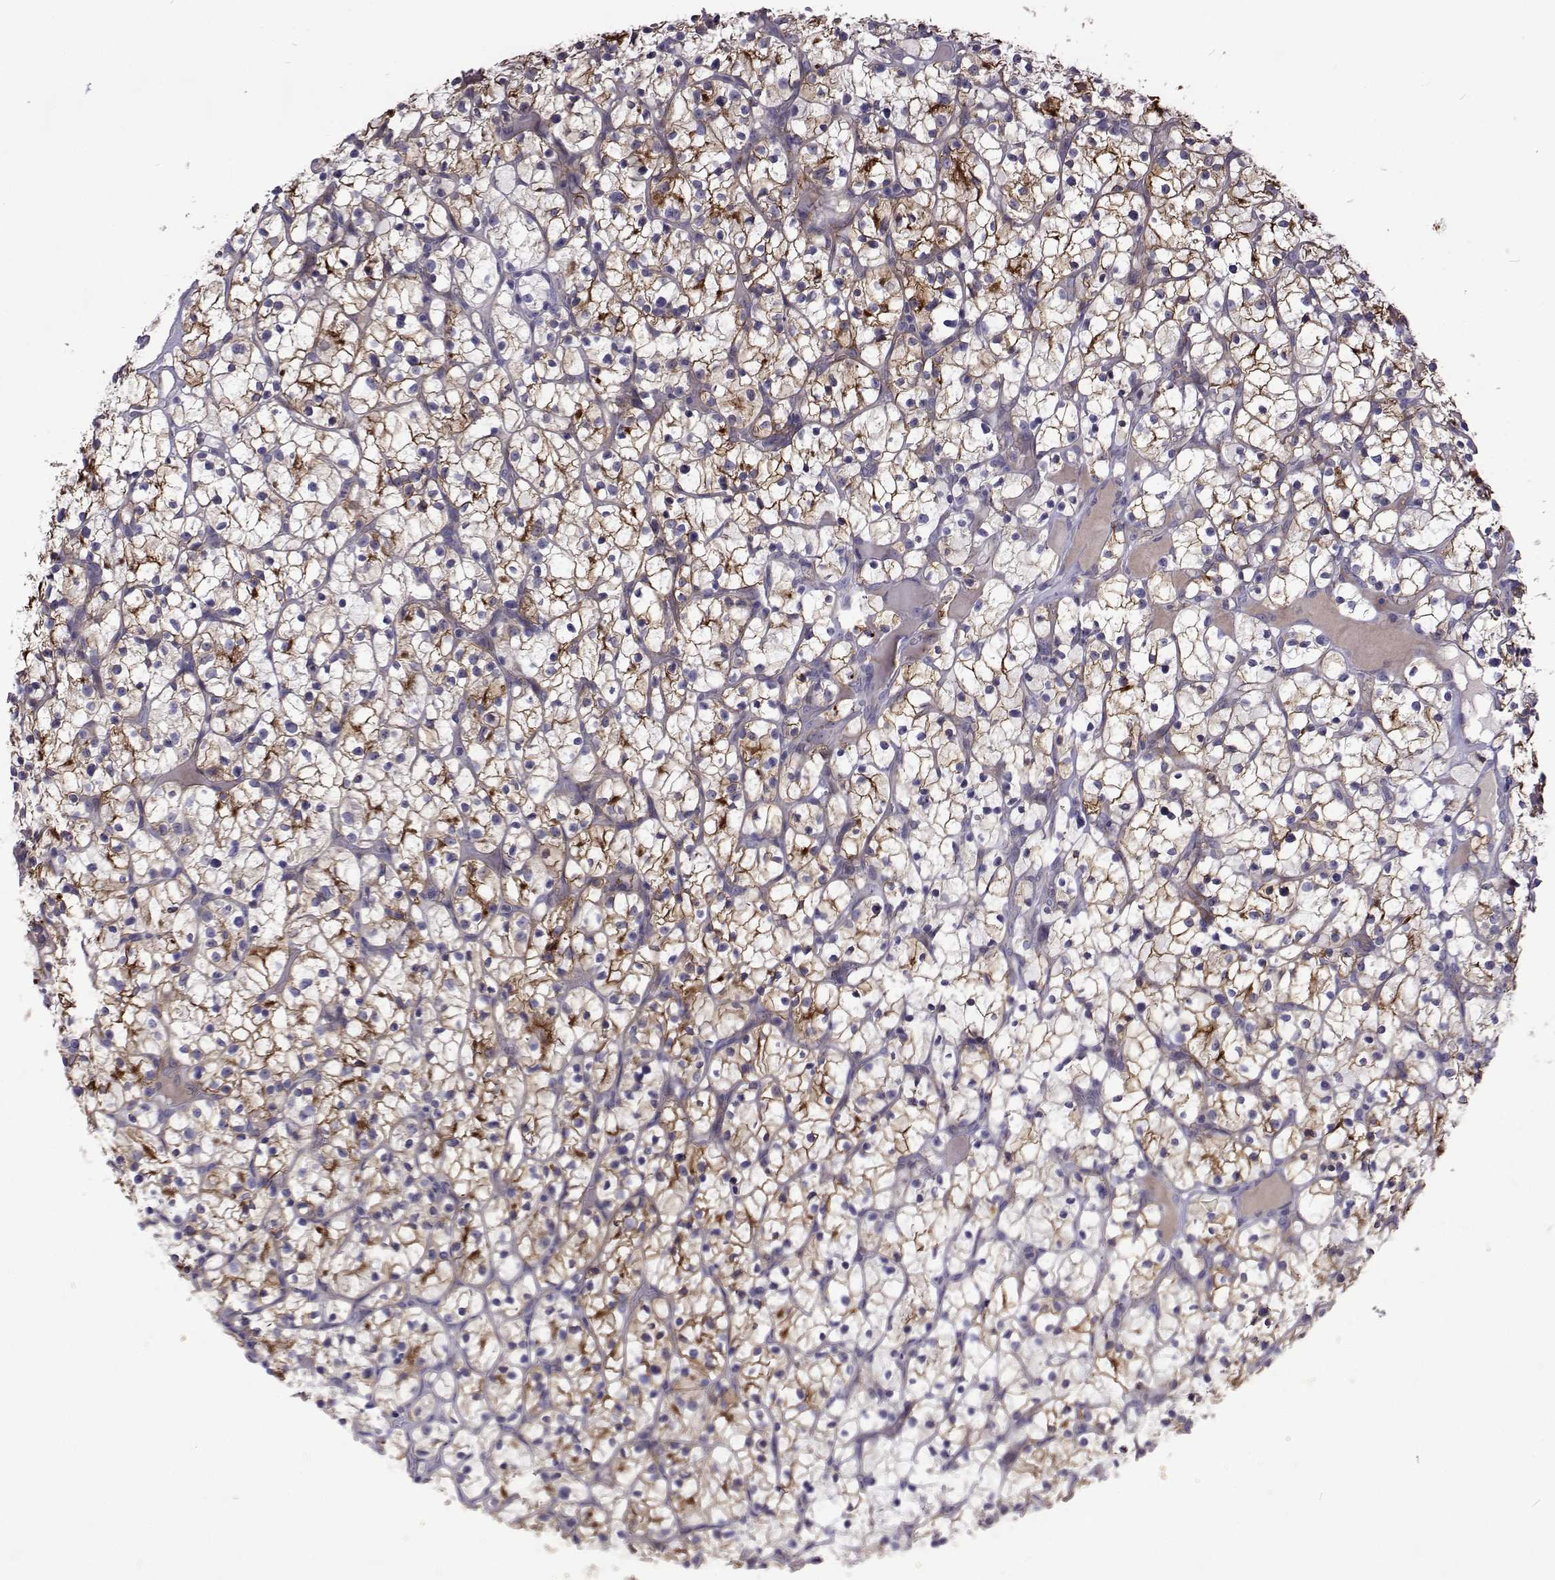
{"staining": {"intensity": "moderate", "quantity": "25%-75%", "location": "cytoplasmic/membranous"}, "tissue": "renal cancer", "cell_type": "Tumor cells", "image_type": "cancer", "snomed": [{"axis": "morphology", "description": "Adenocarcinoma, NOS"}, {"axis": "topography", "description": "Kidney"}], "caption": "Moderate cytoplasmic/membranous expression is identified in approximately 25%-75% of tumor cells in adenocarcinoma (renal). (DAB IHC with brightfield microscopy, high magnification).", "gene": "NPR3", "patient": {"sex": "female", "age": 64}}